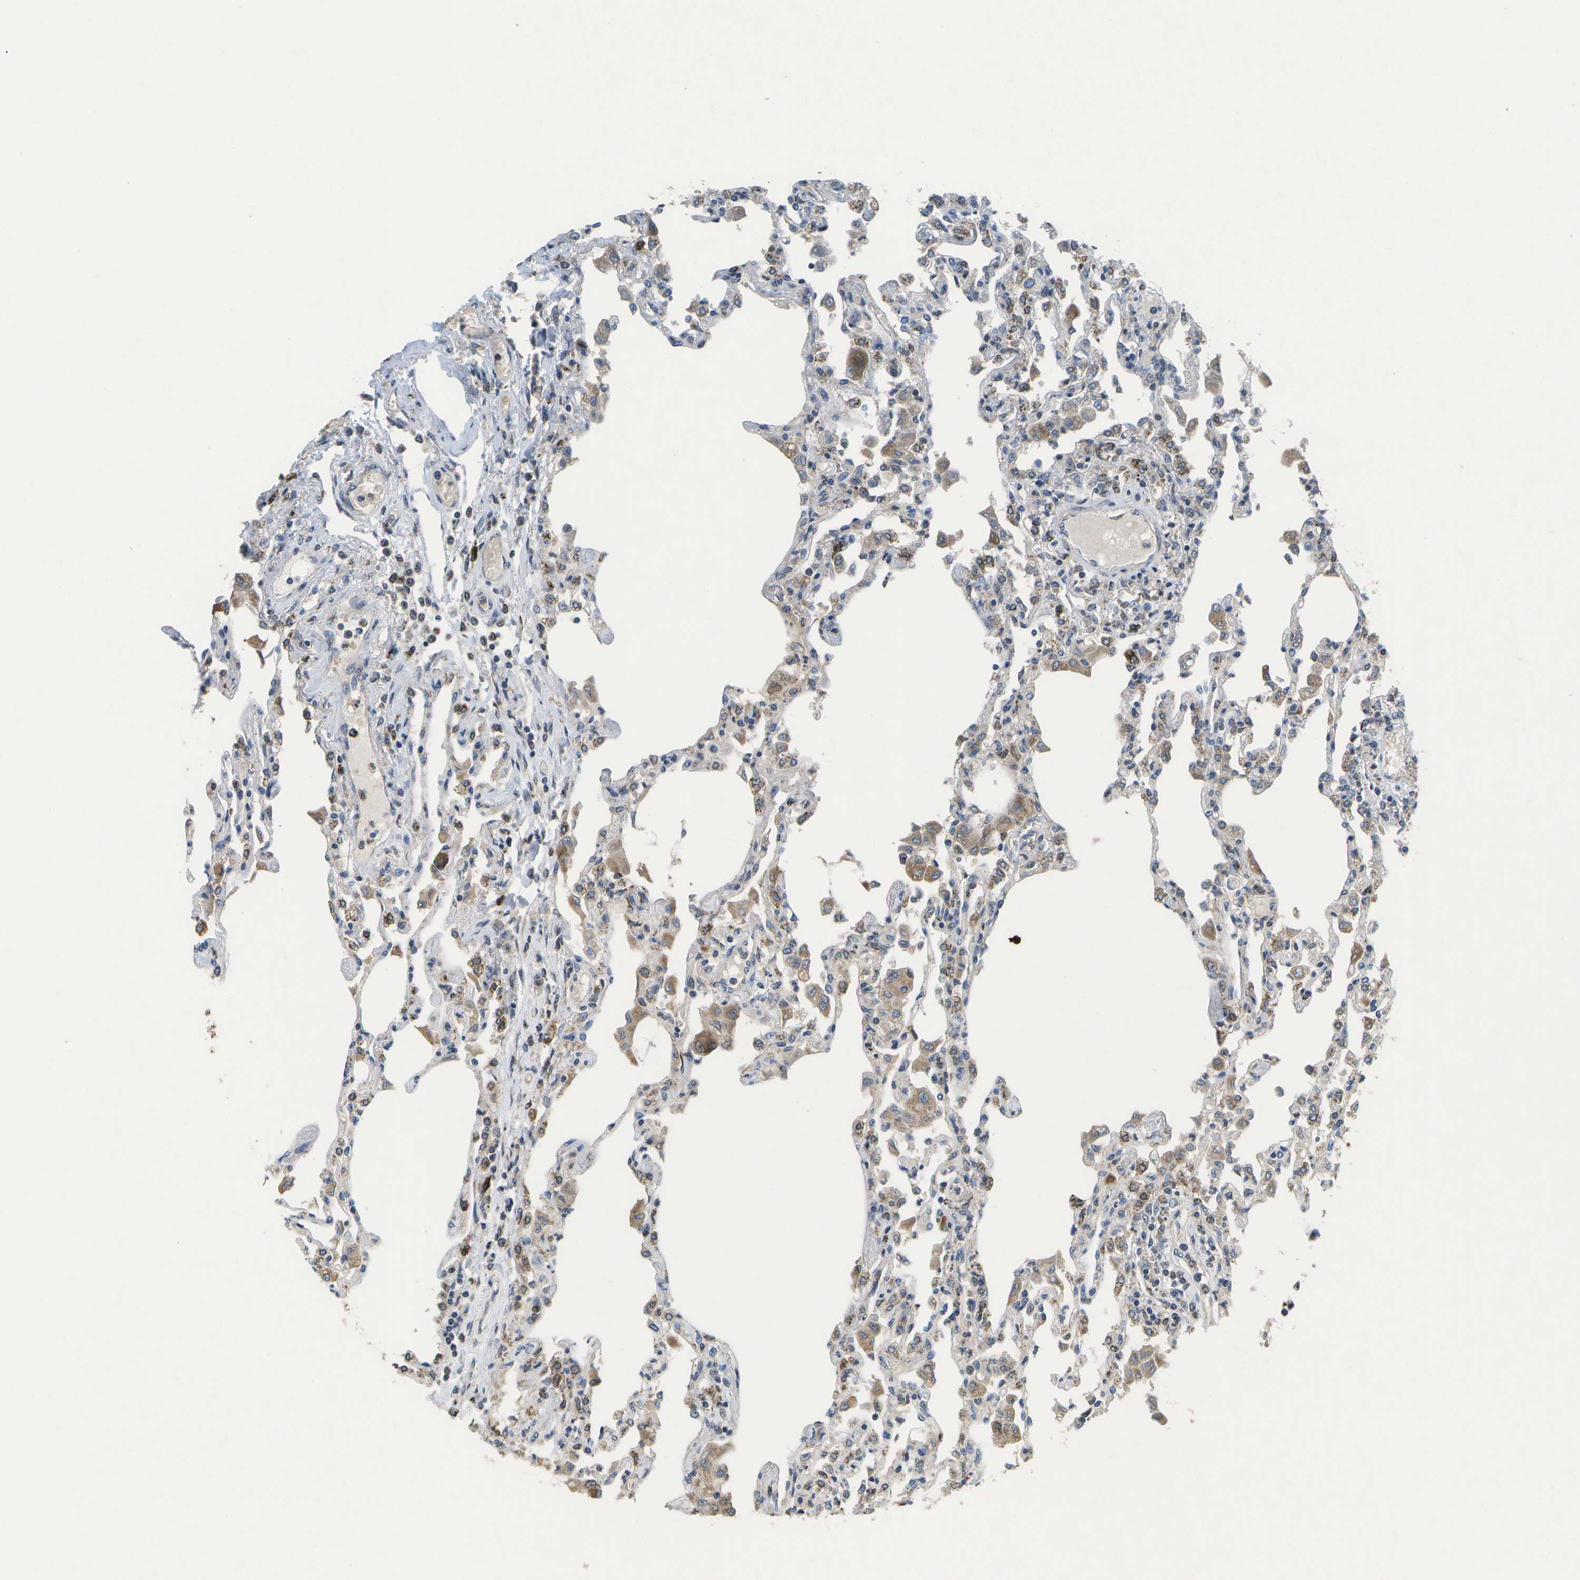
{"staining": {"intensity": "weak", "quantity": "<25%", "location": "cytoplasmic/membranous"}, "tissue": "lung", "cell_type": "Alveolar cells", "image_type": "normal", "snomed": [{"axis": "morphology", "description": "Normal tissue, NOS"}, {"axis": "topography", "description": "Bronchus"}, {"axis": "topography", "description": "Lung"}], "caption": "Protein analysis of normal lung exhibits no significant staining in alveolar cells. Brightfield microscopy of immunohistochemistry (IHC) stained with DAB (3,3'-diaminobenzidine) (brown) and hematoxylin (blue), captured at high magnification.", "gene": "HADHA", "patient": {"sex": "female", "age": 49}}